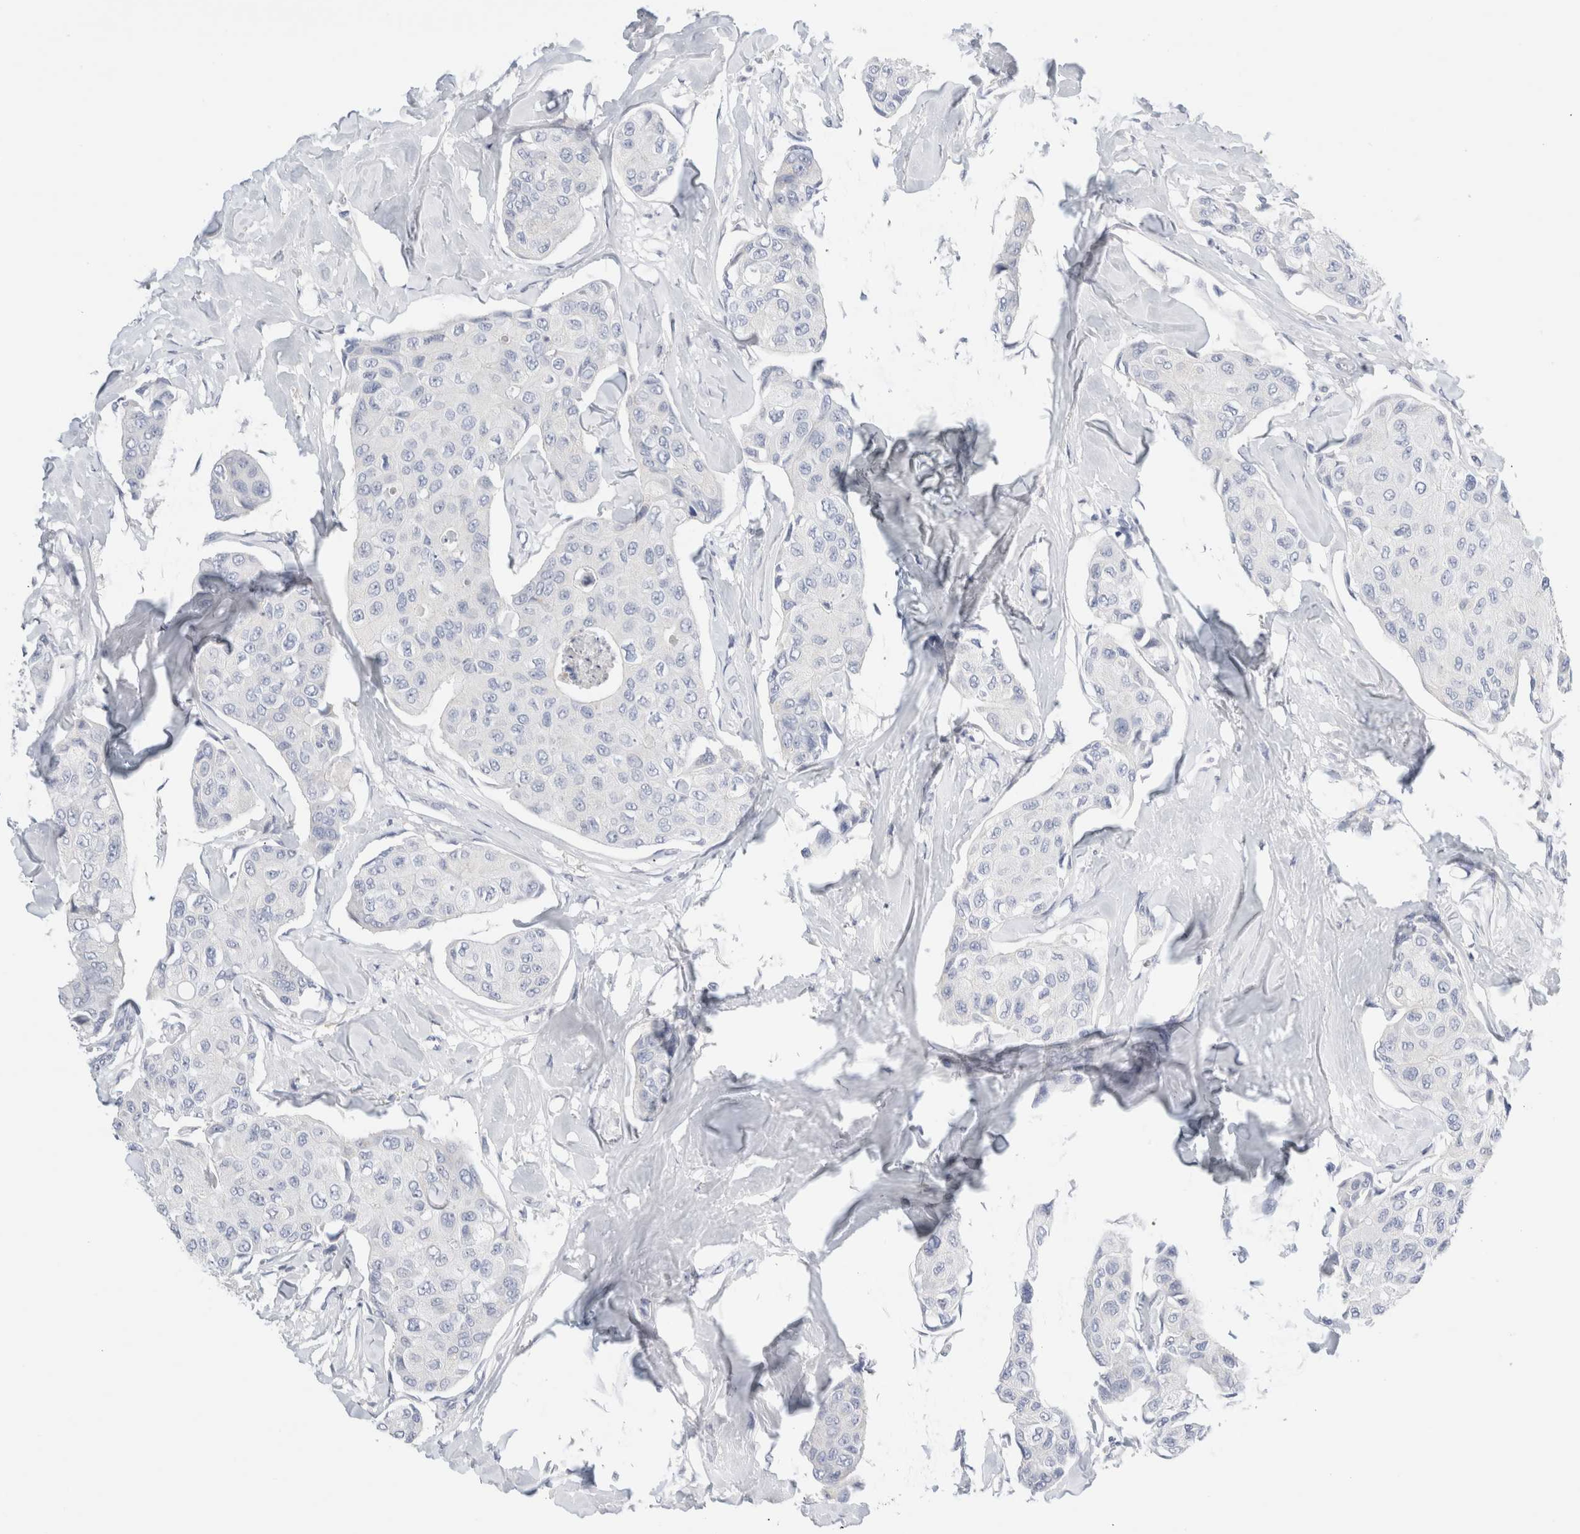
{"staining": {"intensity": "negative", "quantity": "none", "location": "none"}, "tissue": "breast cancer", "cell_type": "Tumor cells", "image_type": "cancer", "snomed": [{"axis": "morphology", "description": "Duct carcinoma"}, {"axis": "topography", "description": "Breast"}], "caption": "The image shows no significant positivity in tumor cells of breast cancer.", "gene": "ADAM30", "patient": {"sex": "female", "age": 80}}